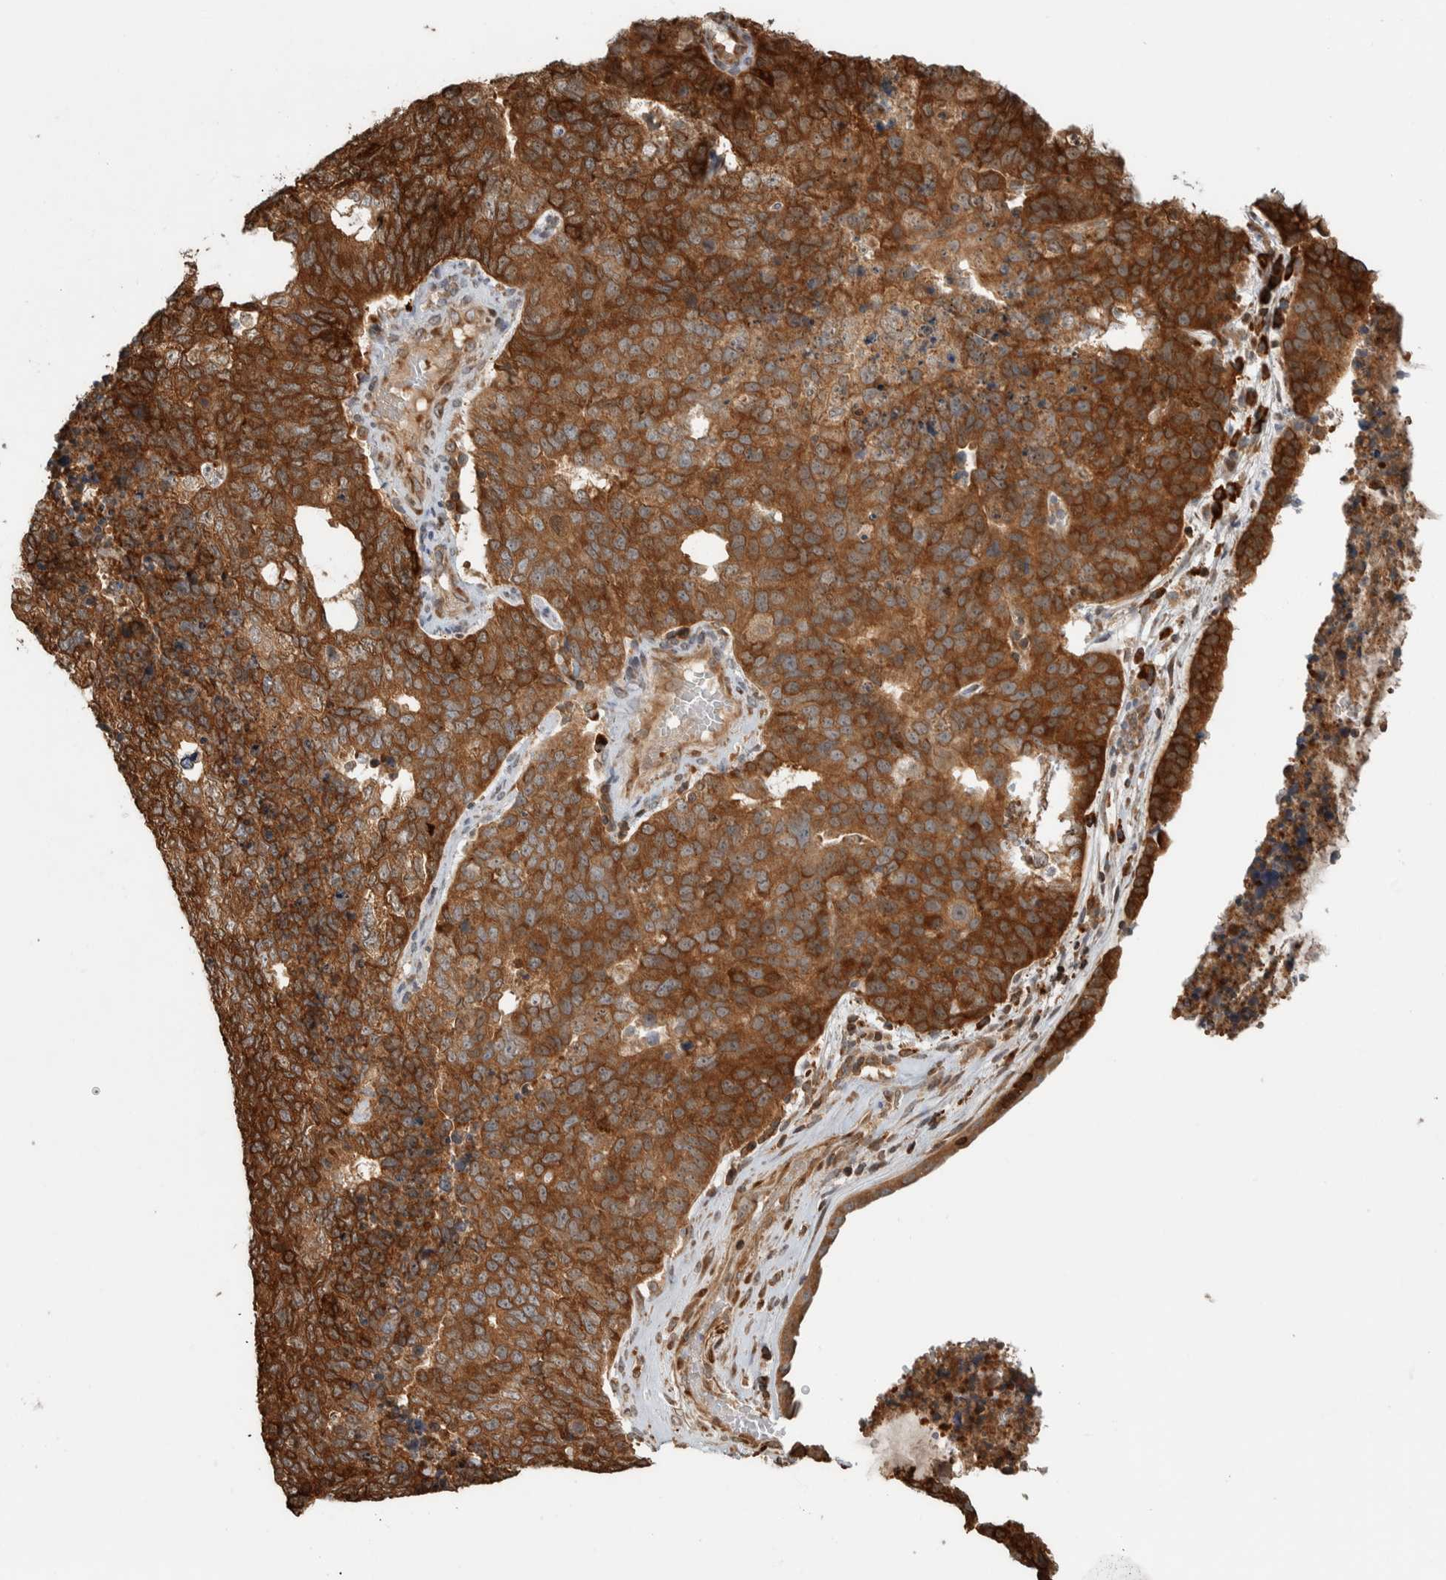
{"staining": {"intensity": "strong", "quantity": ">75%", "location": "cytoplasmic/membranous"}, "tissue": "cervical cancer", "cell_type": "Tumor cells", "image_type": "cancer", "snomed": [{"axis": "morphology", "description": "Squamous cell carcinoma, NOS"}, {"axis": "topography", "description": "Cervix"}], "caption": "Human cervical cancer (squamous cell carcinoma) stained with a brown dye shows strong cytoplasmic/membranous positive positivity in approximately >75% of tumor cells.", "gene": "CNTROB", "patient": {"sex": "female", "age": 63}}